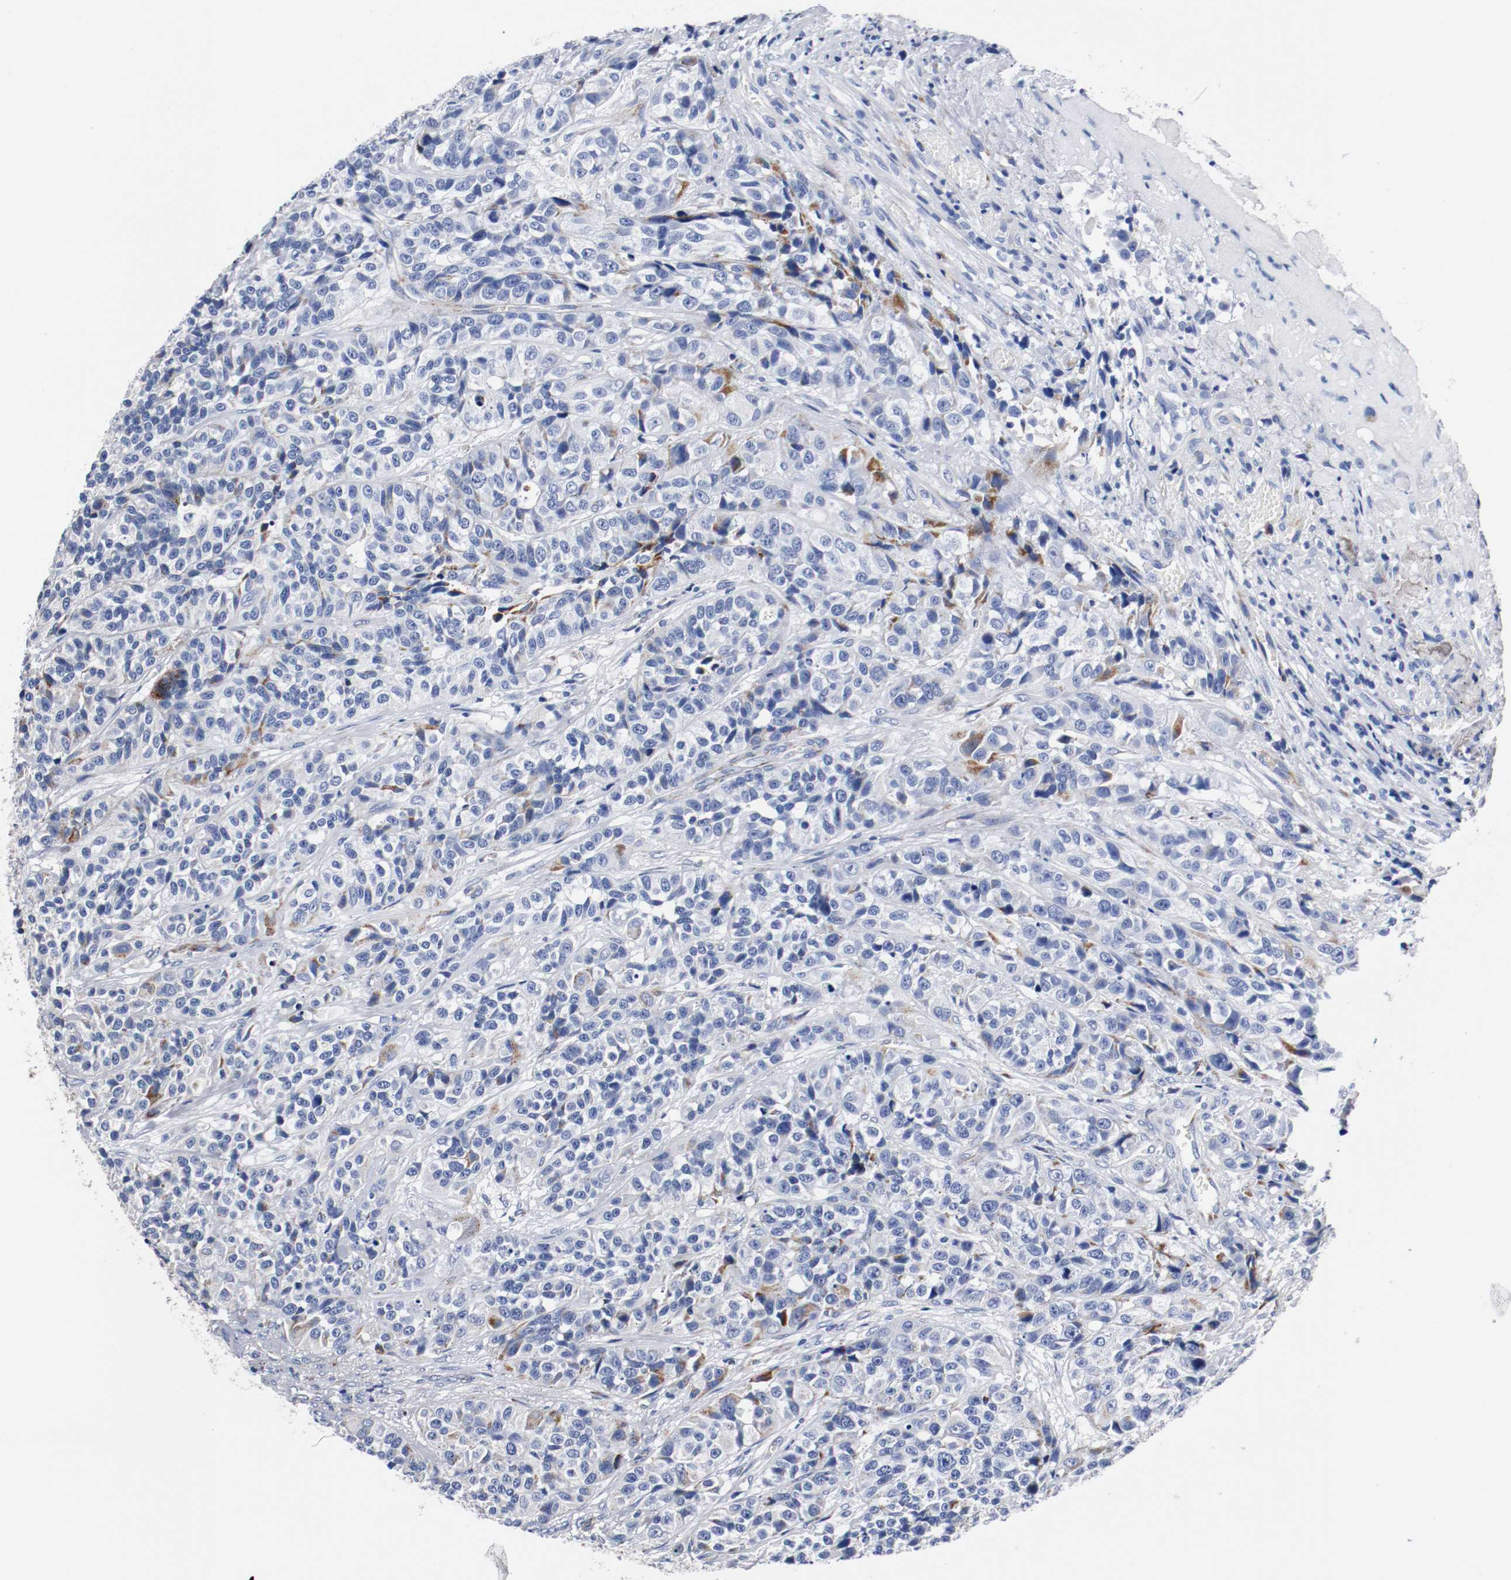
{"staining": {"intensity": "moderate", "quantity": "25%-75%", "location": "cytoplasmic/membranous"}, "tissue": "urothelial cancer", "cell_type": "Tumor cells", "image_type": "cancer", "snomed": [{"axis": "morphology", "description": "Urothelial carcinoma, High grade"}, {"axis": "topography", "description": "Urinary bladder"}], "caption": "Immunohistochemical staining of human urothelial cancer demonstrates medium levels of moderate cytoplasmic/membranous protein expression in about 25%-75% of tumor cells. (Stains: DAB (3,3'-diaminobenzidine) in brown, nuclei in blue, Microscopy: brightfield microscopy at high magnification).", "gene": "TUBD1", "patient": {"sex": "female", "age": 81}}